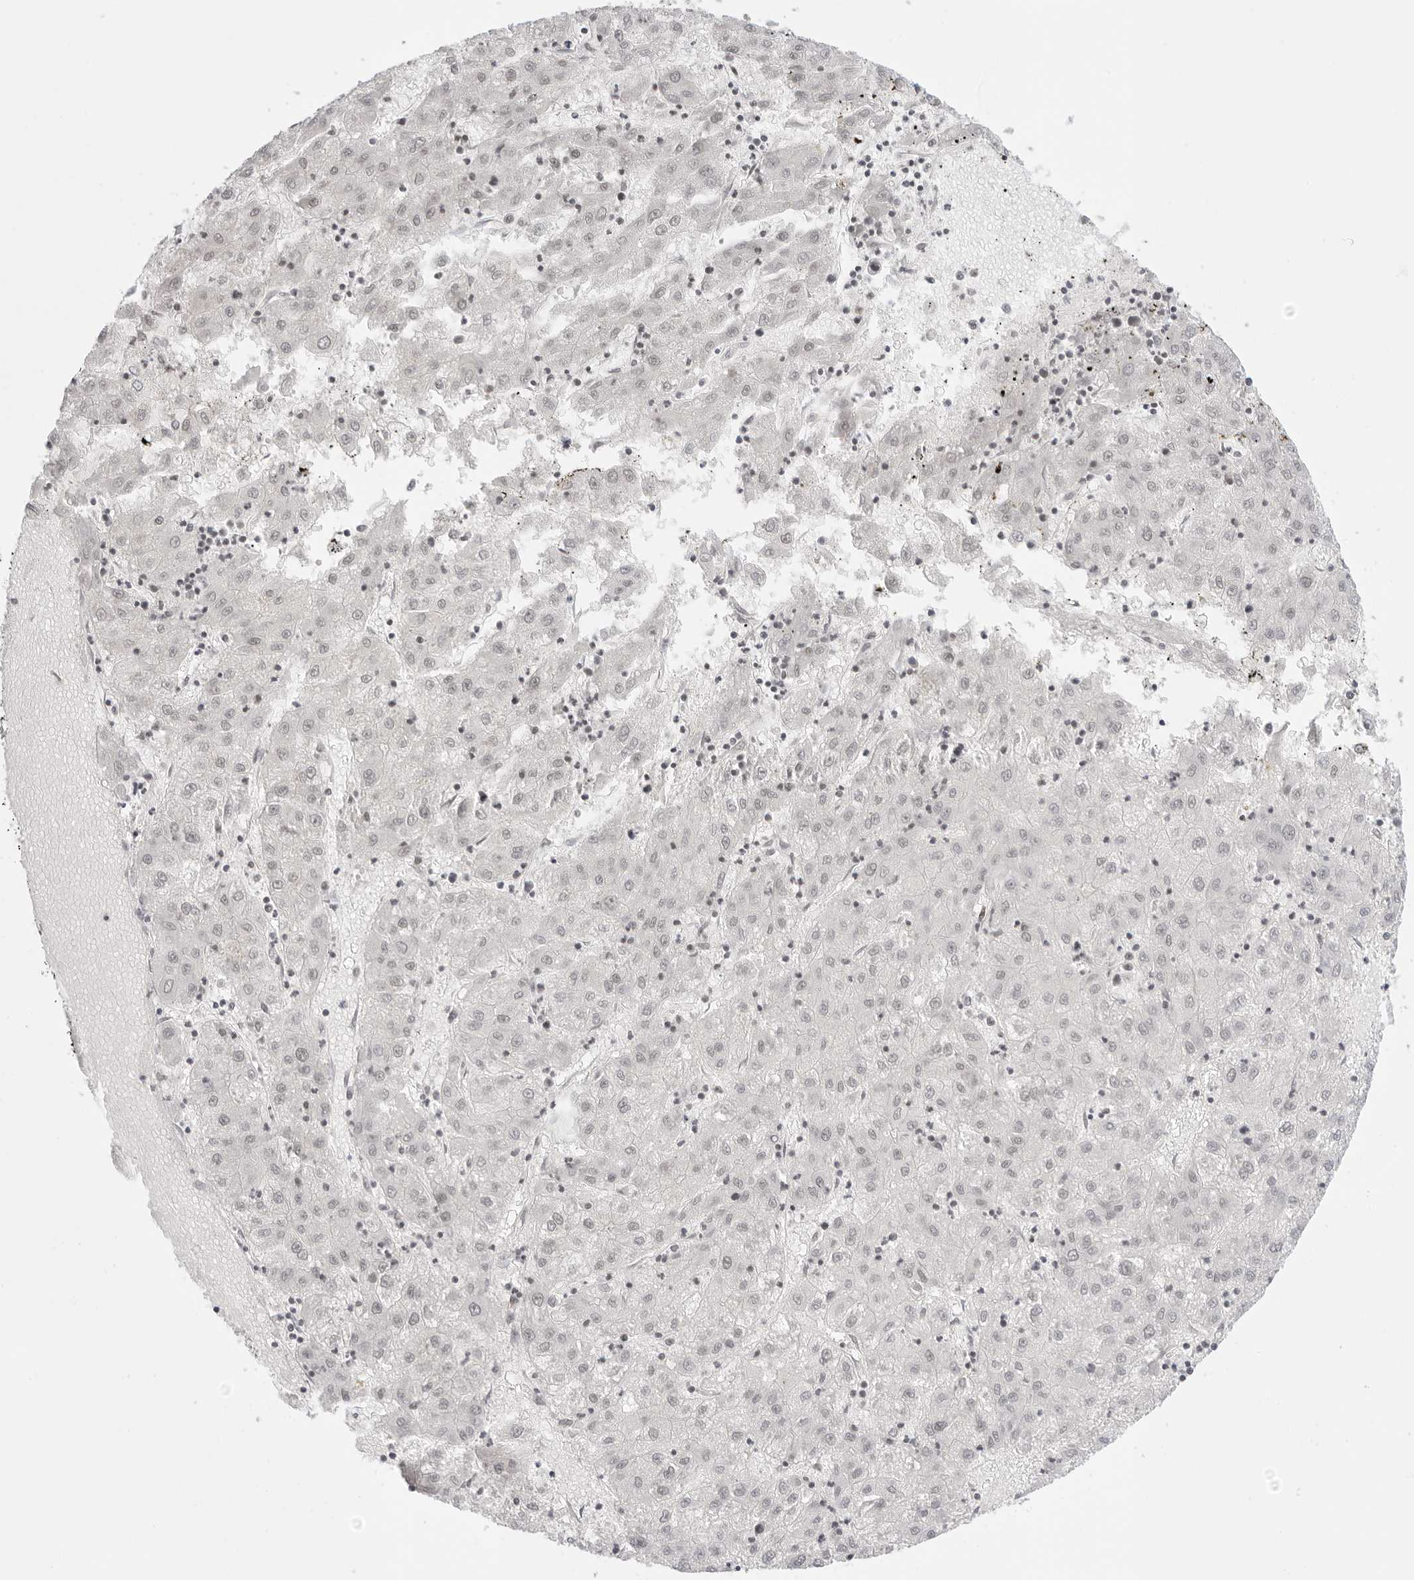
{"staining": {"intensity": "negative", "quantity": "none", "location": "none"}, "tissue": "liver cancer", "cell_type": "Tumor cells", "image_type": "cancer", "snomed": [{"axis": "morphology", "description": "Carcinoma, Hepatocellular, NOS"}, {"axis": "topography", "description": "Liver"}], "caption": "Immunohistochemistry of liver cancer (hepatocellular carcinoma) shows no positivity in tumor cells.", "gene": "TCIM", "patient": {"sex": "male", "age": 72}}